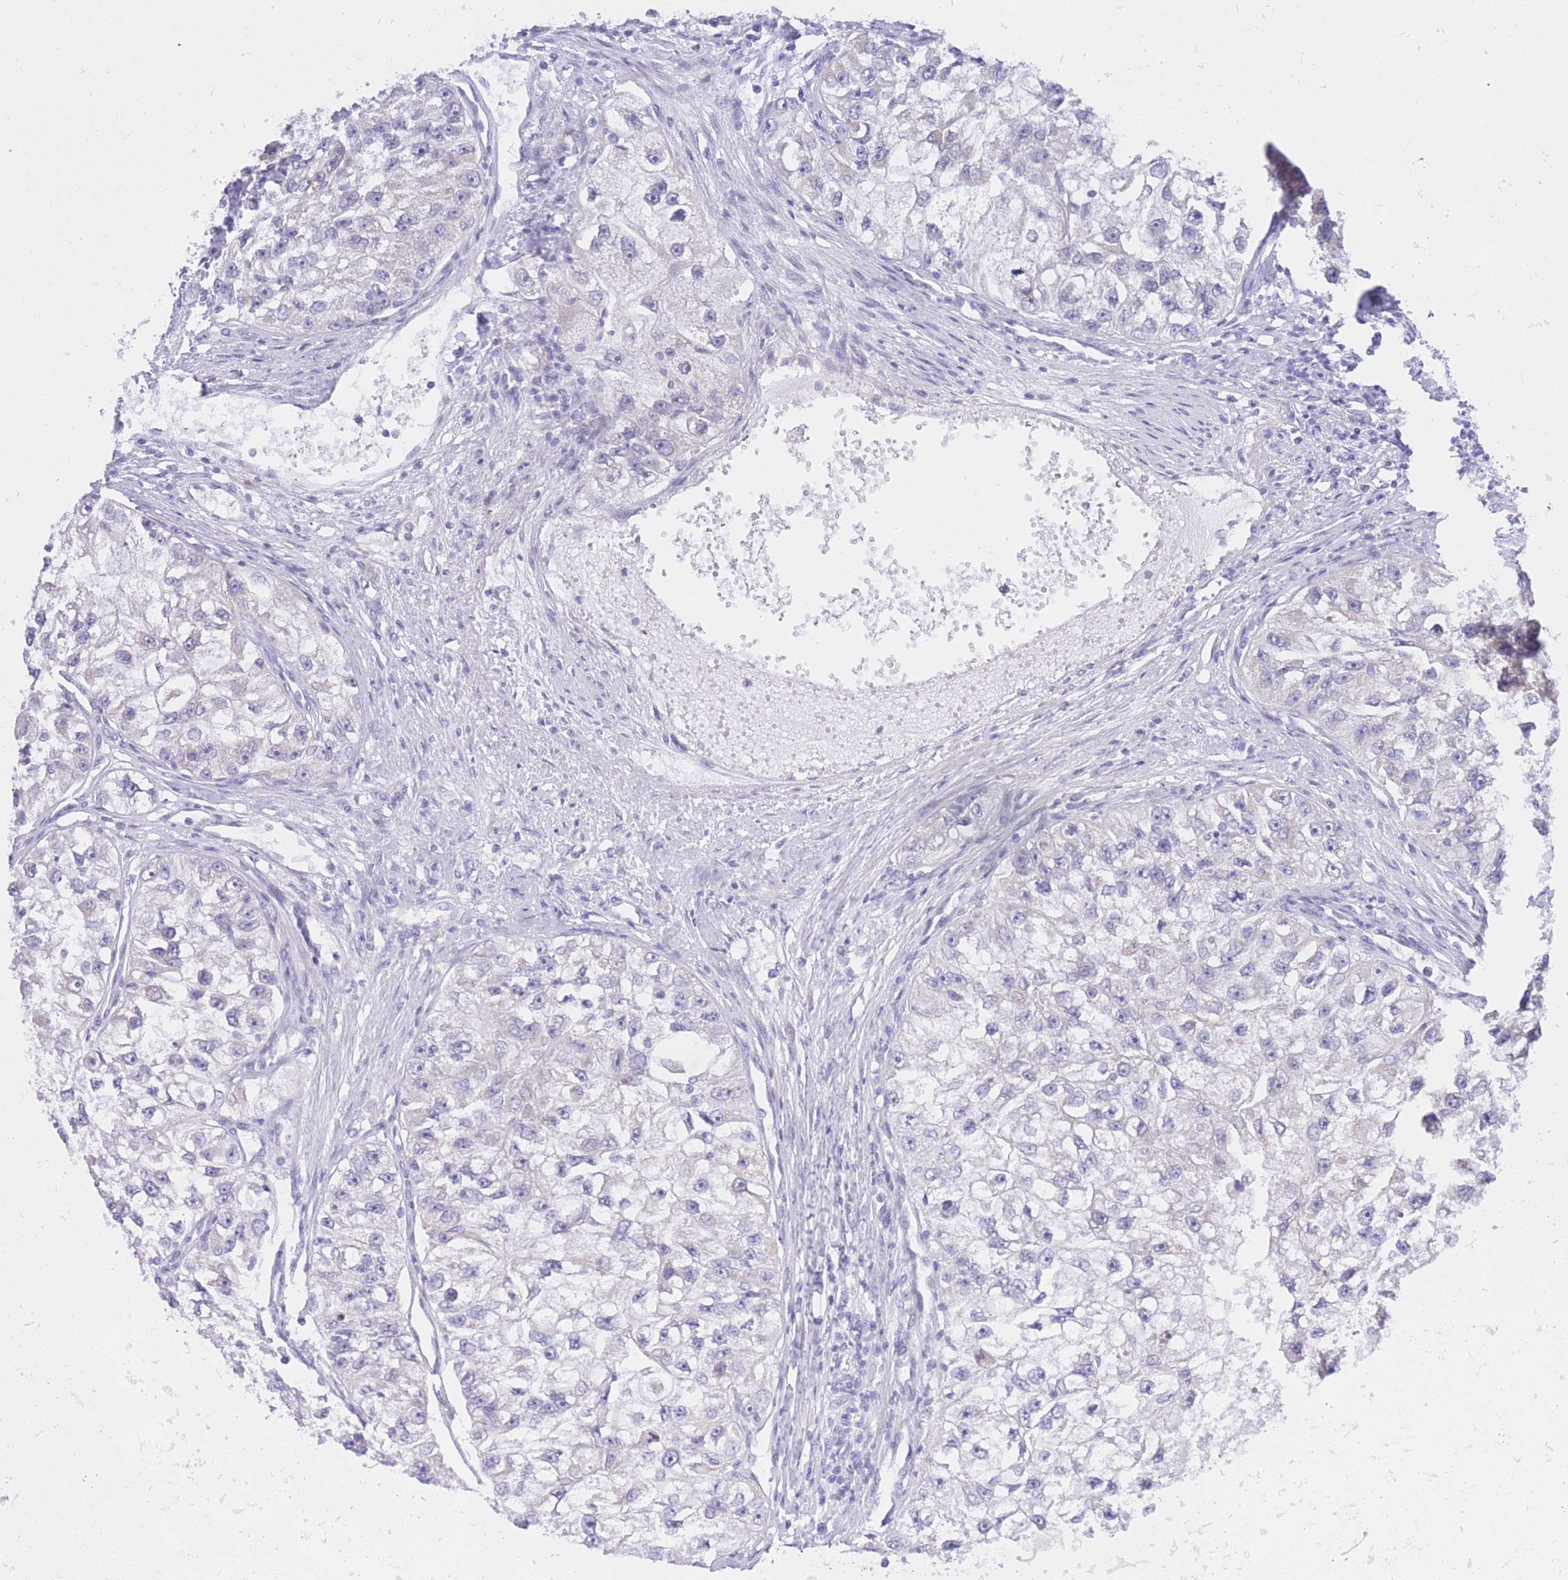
{"staining": {"intensity": "negative", "quantity": "none", "location": "none"}, "tissue": "renal cancer", "cell_type": "Tumor cells", "image_type": "cancer", "snomed": [{"axis": "morphology", "description": "Adenocarcinoma, NOS"}, {"axis": "topography", "description": "Kidney"}], "caption": "High magnification brightfield microscopy of renal adenocarcinoma stained with DAB (3,3'-diaminobenzidine) (brown) and counterstained with hematoxylin (blue): tumor cells show no significant positivity.", "gene": "RPL39L", "patient": {"sex": "male", "age": 63}}